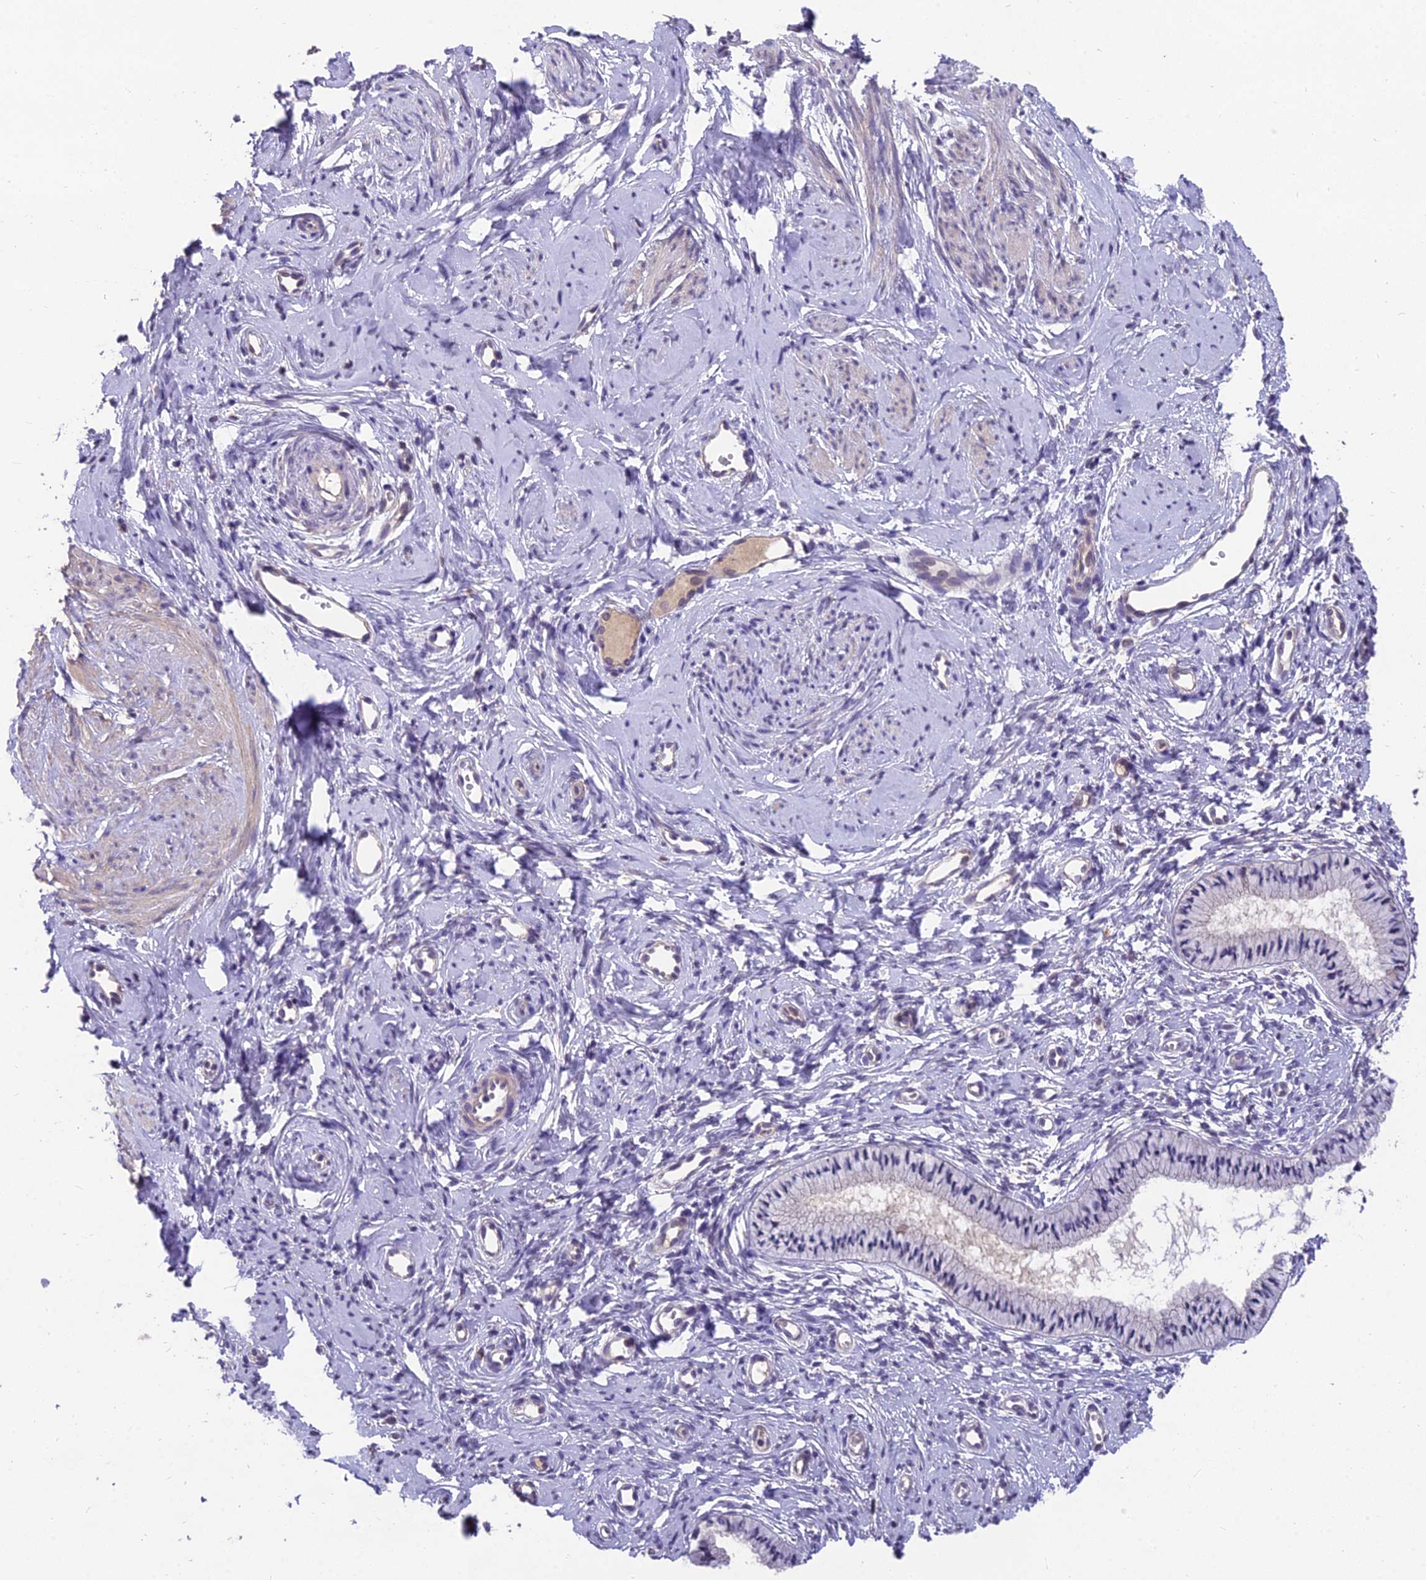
{"staining": {"intensity": "negative", "quantity": "none", "location": "none"}, "tissue": "cervix", "cell_type": "Glandular cells", "image_type": "normal", "snomed": [{"axis": "morphology", "description": "Normal tissue, NOS"}, {"axis": "topography", "description": "Cervix"}], "caption": "Image shows no significant protein expression in glandular cells of normal cervix.", "gene": "ZNF333", "patient": {"sex": "female", "age": 57}}